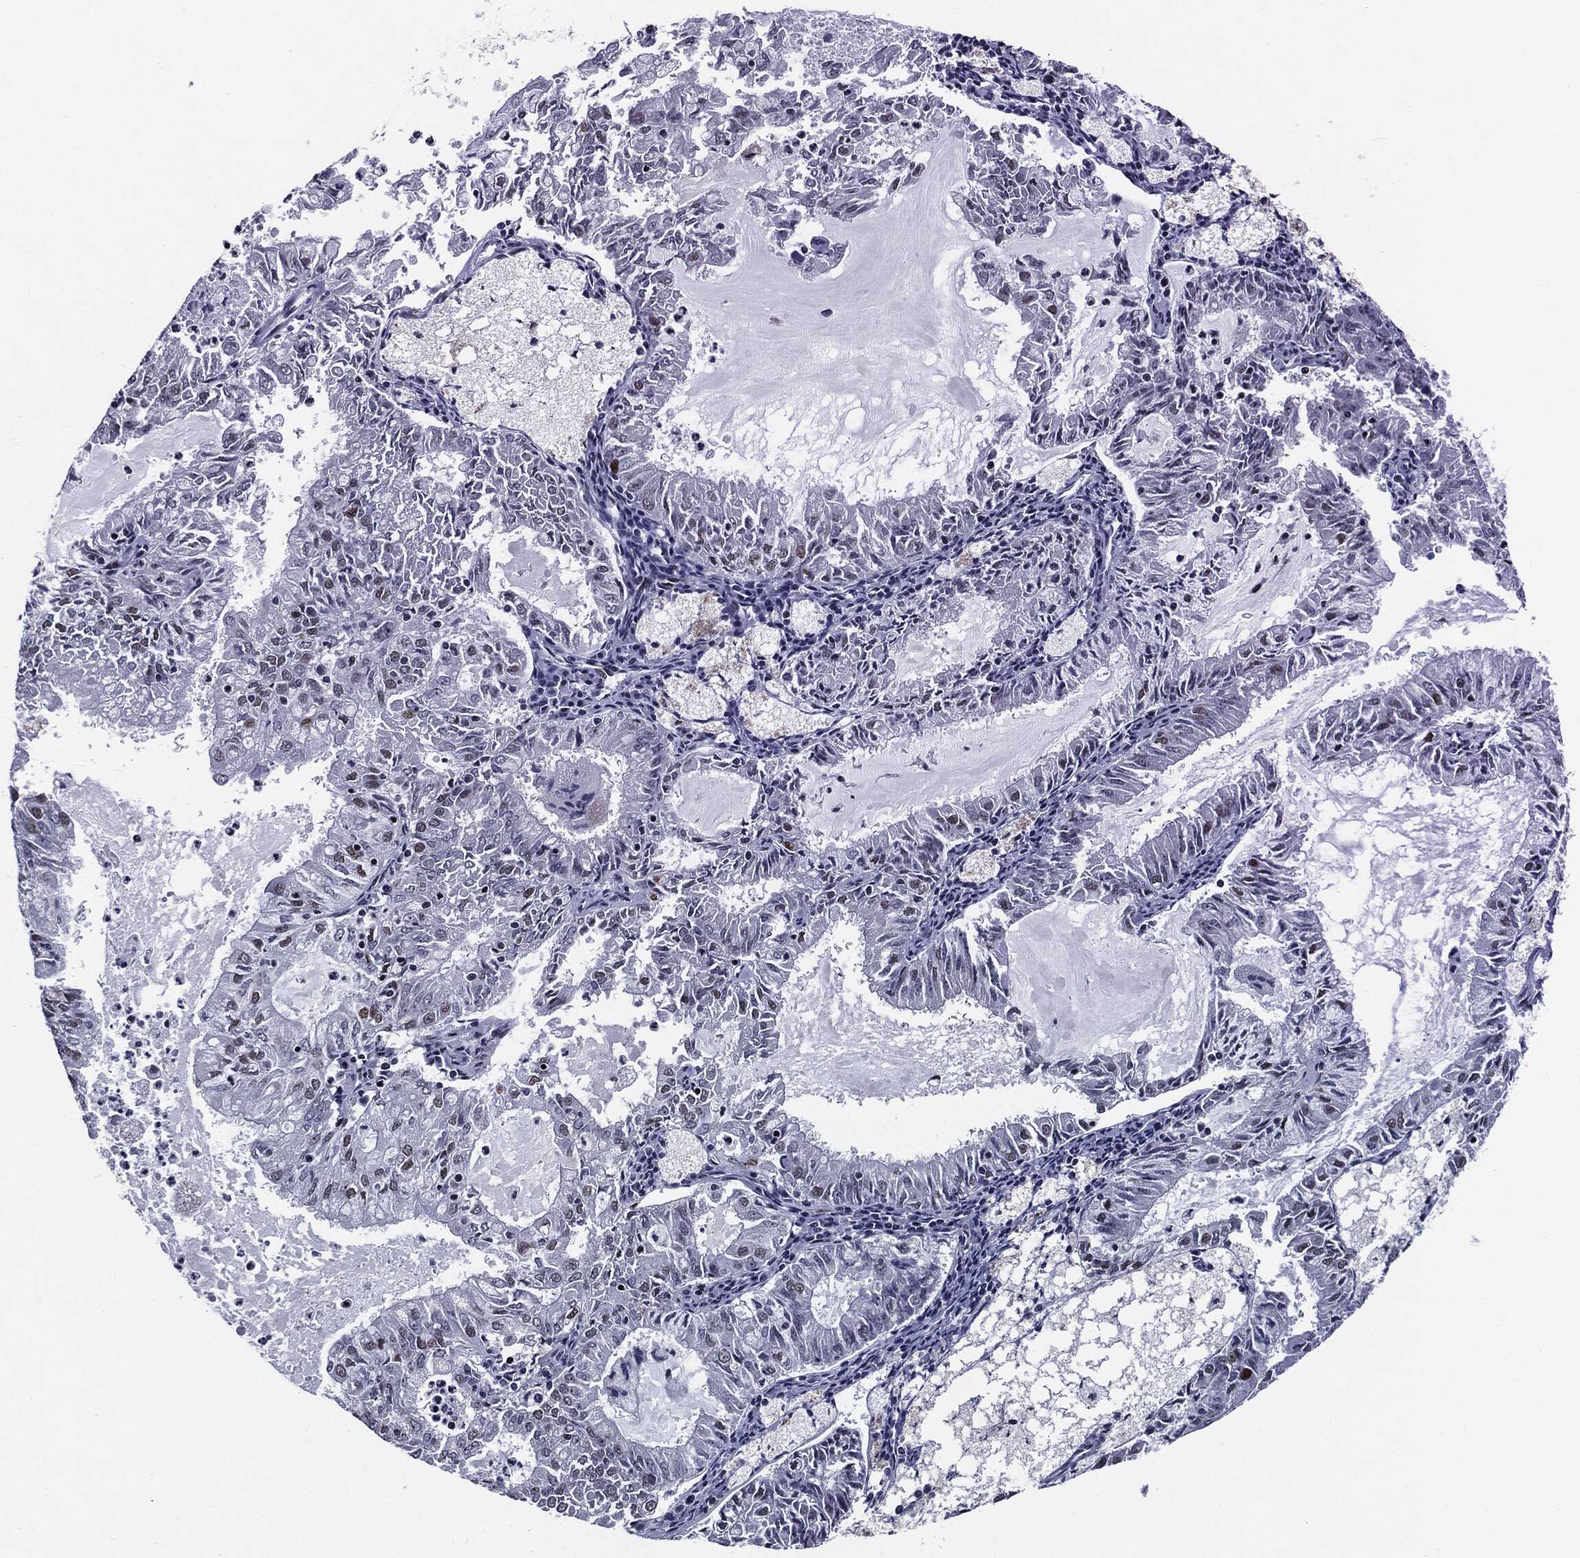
{"staining": {"intensity": "negative", "quantity": "none", "location": "none"}, "tissue": "endometrial cancer", "cell_type": "Tumor cells", "image_type": "cancer", "snomed": [{"axis": "morphology", "description": "Adenocarcinoma, NOS"}, {"axis": "topography", "description": "Endometrium"}], "caption": "An image of human endometrial adenocarcinoma is negative for staining in tumor cells.", "gene": "ZFP91", "patient": {"sex": "female", "age": 57}}